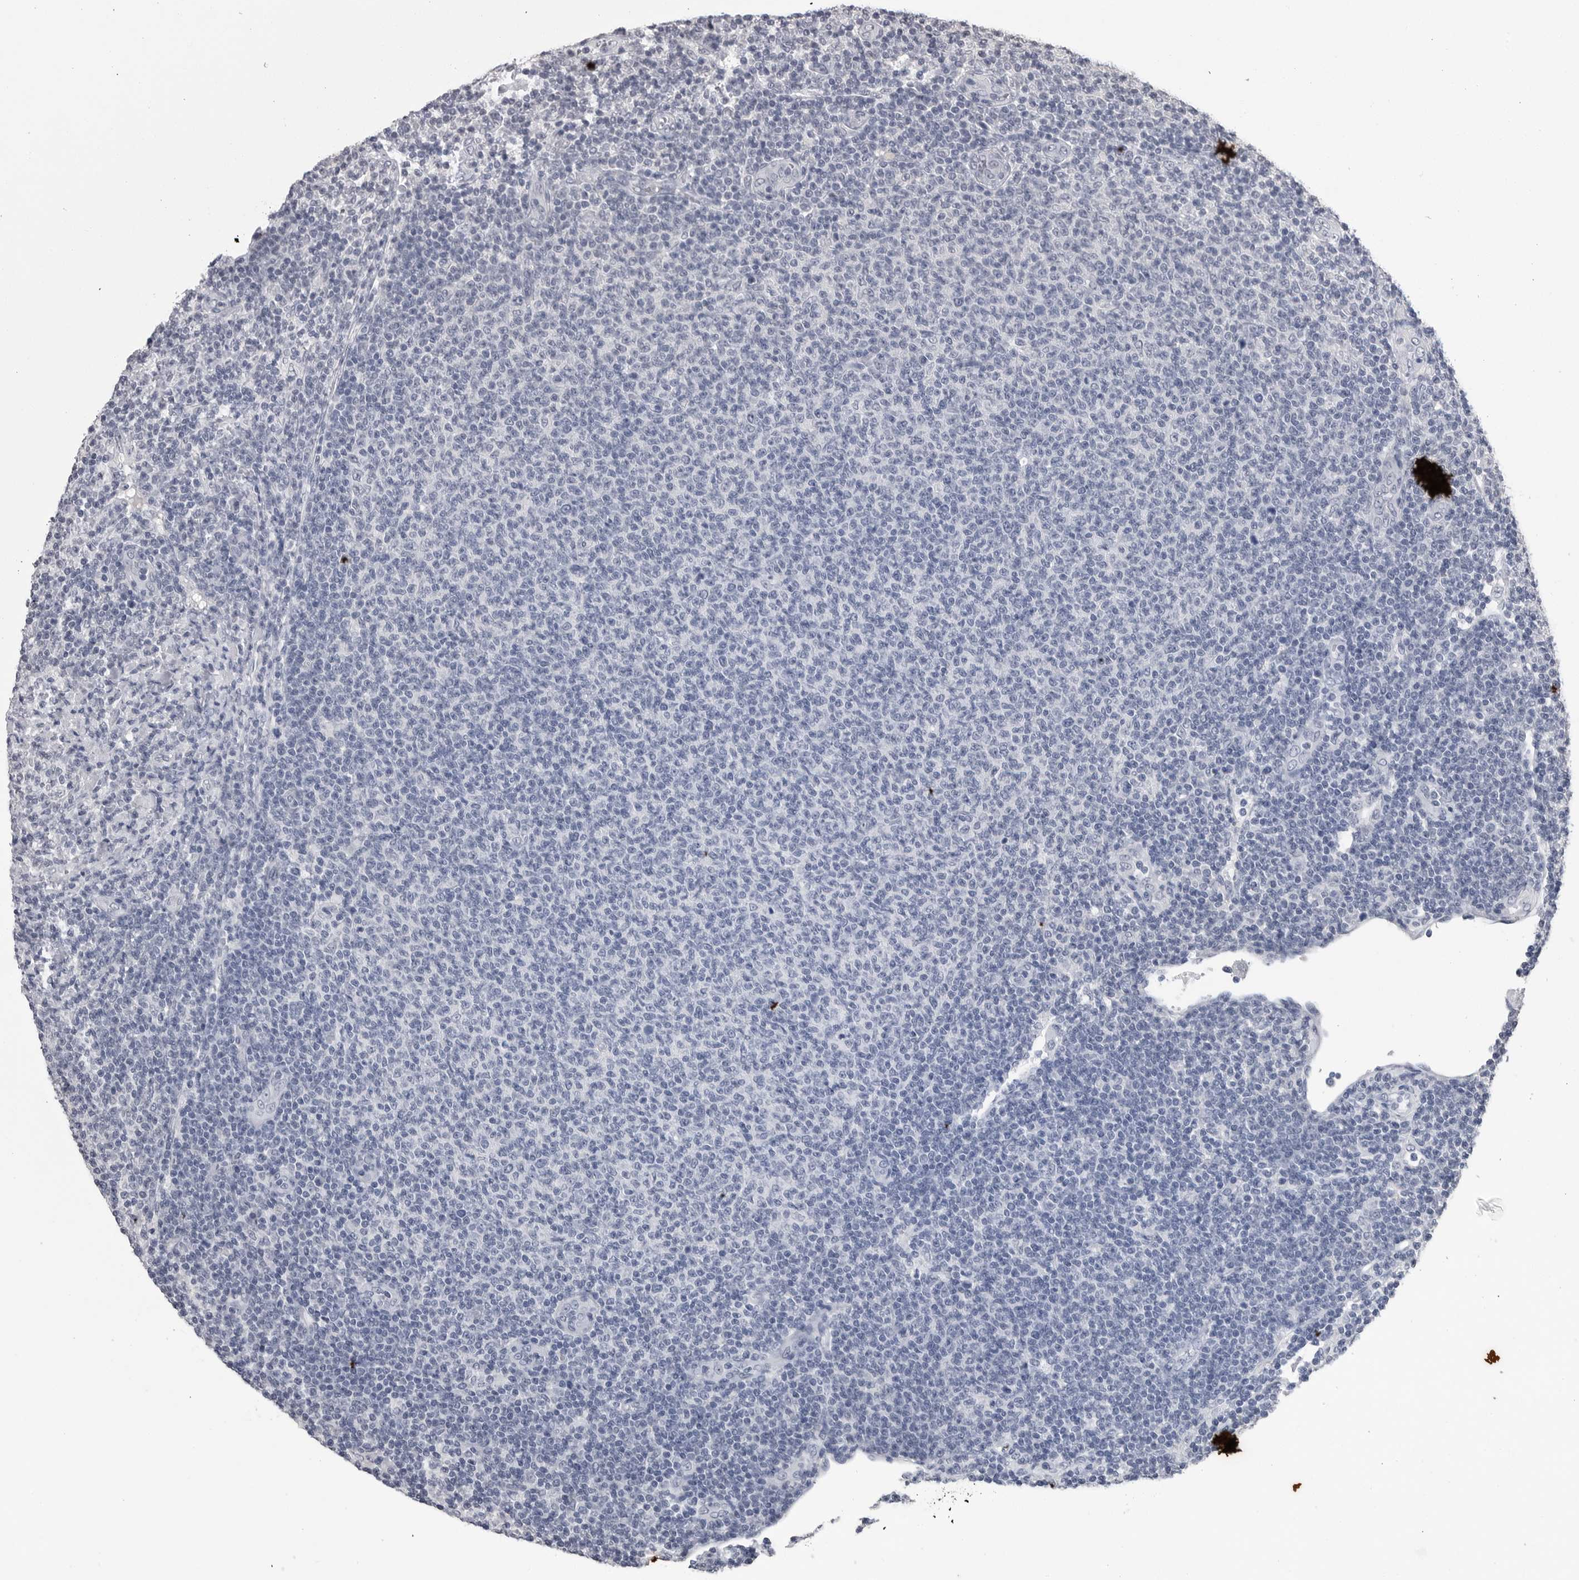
{"staining": {"intensity": "negative", "quantity": "none", "location": "none"}, "tissue": "lymphoma", "cell_type": "Tumor cells", "image_type": "cancer", "snomed": [{"axis": "morphology", "description": "Malignant lymphoma, non-Hodgkin's type, Low grade"}, {"axis": "topography", "description": "Lymph node"}], "caption": "Immunohistochemistry (IHC) of lymphoma demonstrates no expression in tumor cells. (DAB immunohistochemistry (IHC), high magnification).", "gene": "DLG2", "patient": {"sex": "male", "age": 66}}